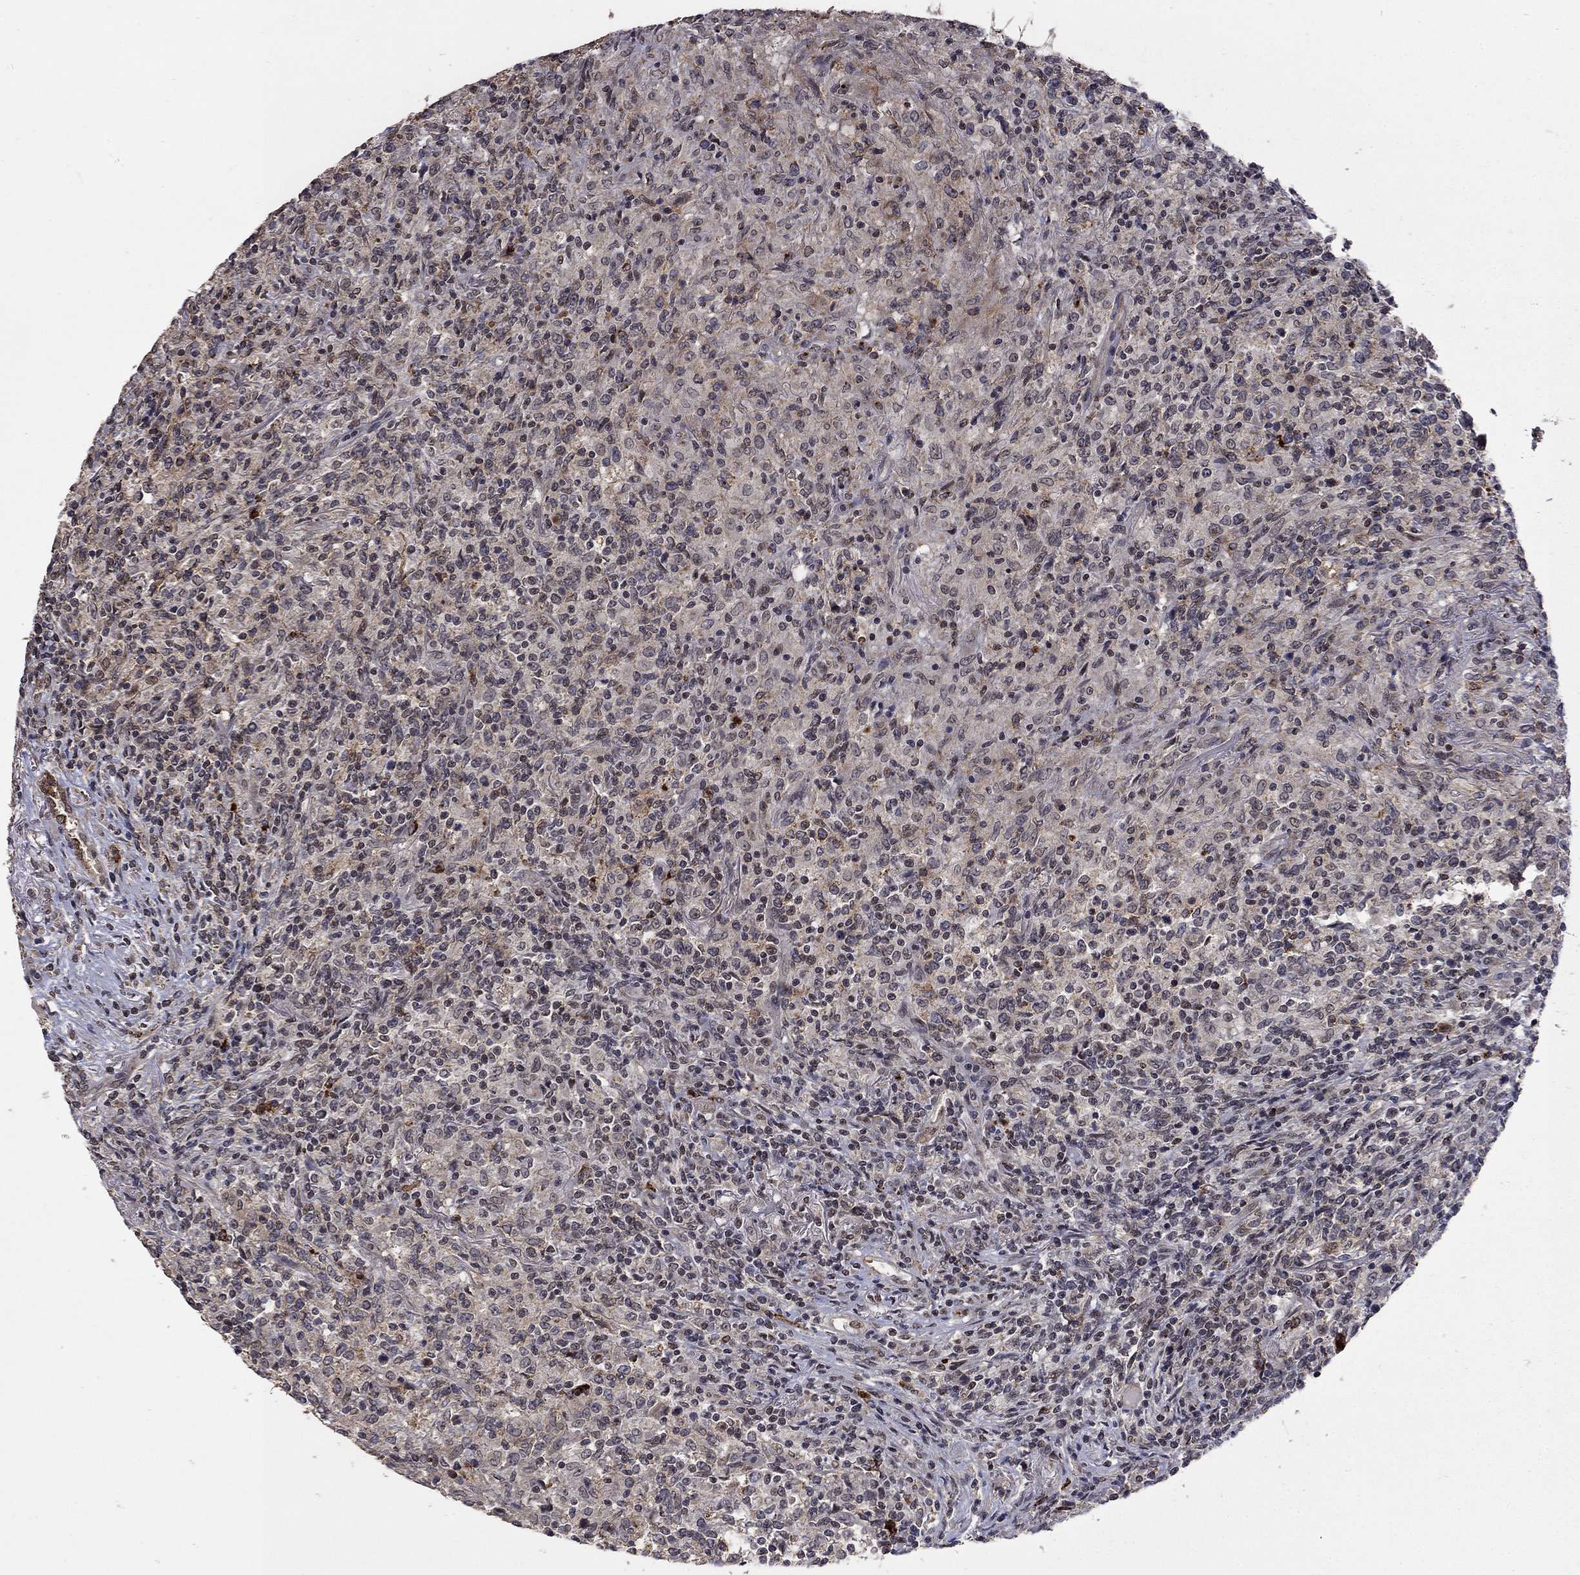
{"staining": {"intensity": "negative", "quantity": "none", "location": "none"}, "tissue": "lymphoma", "cell_type": "Tumor cells", "image_type": "cancer", "snomed": [{"axis": "morphology", "description": "Malignant lymphoma, non-Hodgkin's type, High grade"}, {"axis": "topography", "description": "Lung"}], "caption": "A high-resolution micrograph shows immunohistochemistry staining of malignant lymphoma, non-Hodgkin's type (high-grade), which exhibits no significant positivity in tumor cells.", "gene": "GRIA3", "patient": {"sex": "male", "age": 79}}